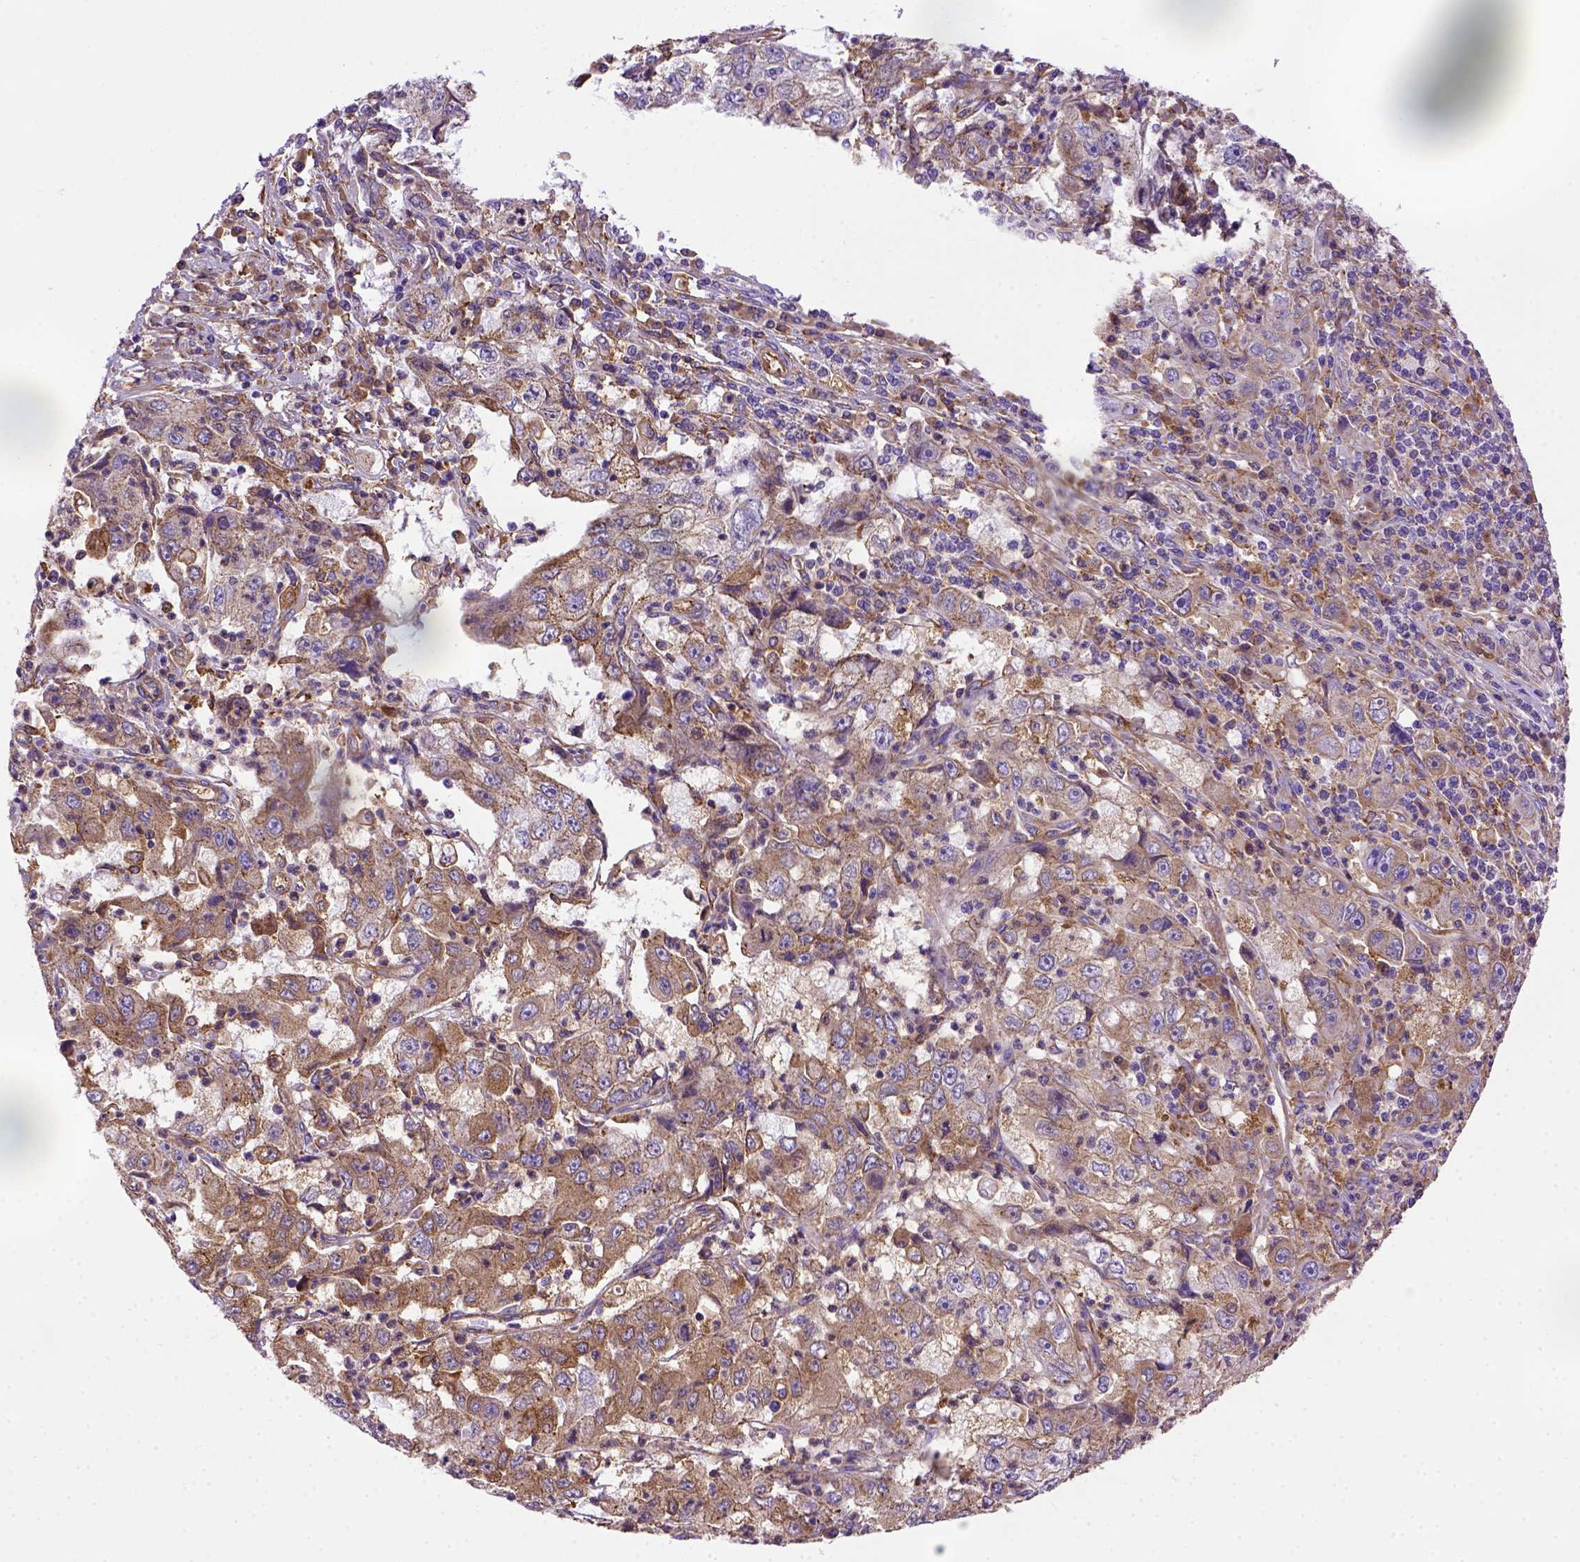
{"staining": {"intensity": "weak", "quantity": "25%-75%", "location": "cytoplasmic/membranous"}, "tissue": "cervical cancer", "cell_type": "Tumor cells", "image_type": "cancer", "snomed": [{"axis": "morphology", "description": "Squamous cell carcinoma, NOS"}, {"axis": "topography", "description": "Cervix"}], "caption": "Immunohistochemistry (IHC) image of cervical cancer stained for a protein (brown), which demonstrates low levels of weak cytoplasmic/membranous staining in approximately 25%-75% of tumor cells.", "gene": "MVP", "patient": {"sex": "female", "age": 36}}